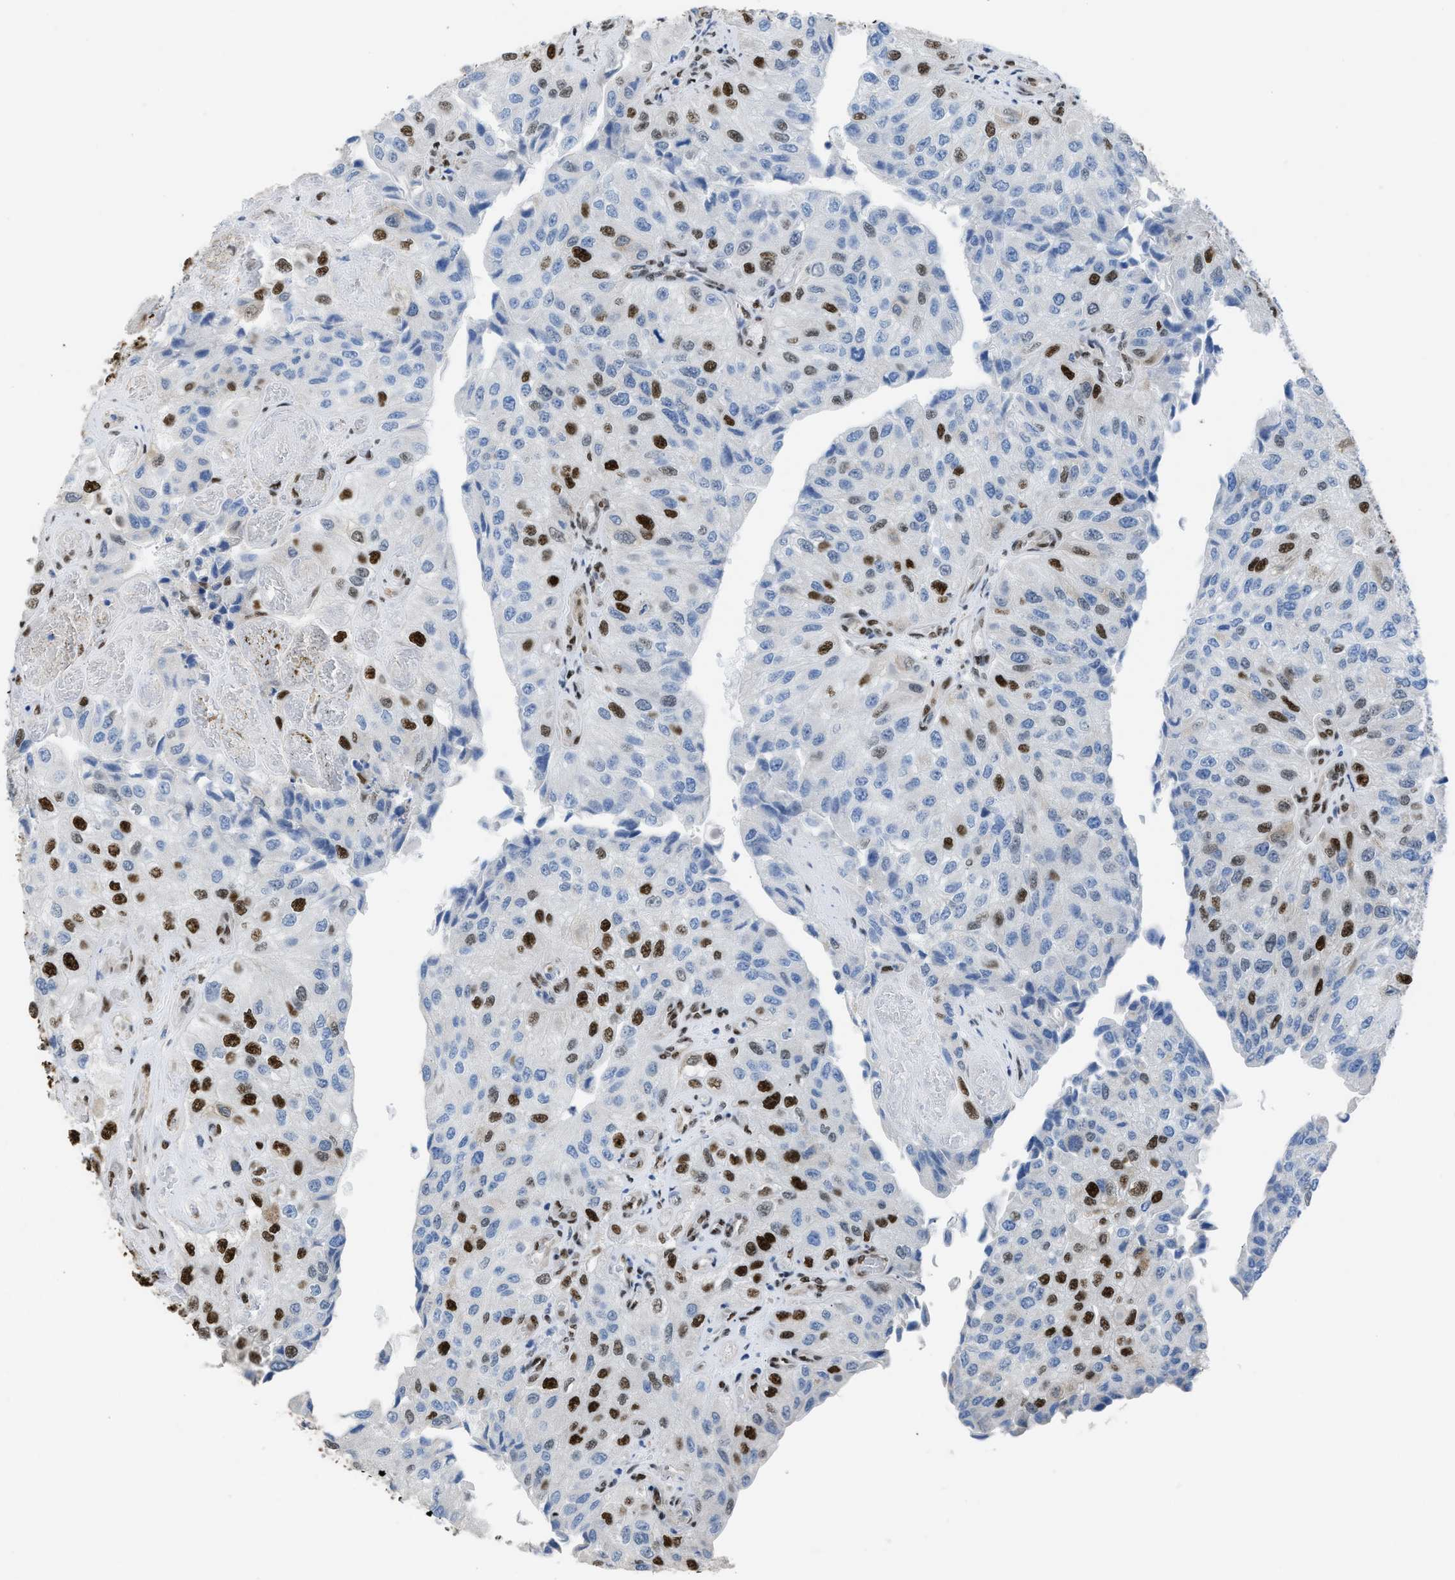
{"staining": {"intensity": "strong", "quantity": "25%-75%", "location": "nuclear"}, "tissue": "urothelial cancer", "cell_type": "Tumor cells", "image_type": "cancer", "snomed": [{"axis": "morphology", "description": "Urothelial carcinoma, High grade"}, {"axis": "topography", "description": "Kidney"}, {"axis": "topography", "description": "Urinary bladder"}], "caption": "A histopathology image showing strong nuclear staining in approximately 25%-75% of tumor cells in urothelial carcinoma (high-grade), as visualized by brown immunohistochemical staining.", "gene": "SCAF4", "patient": {"sex": "male", "age": 77}}